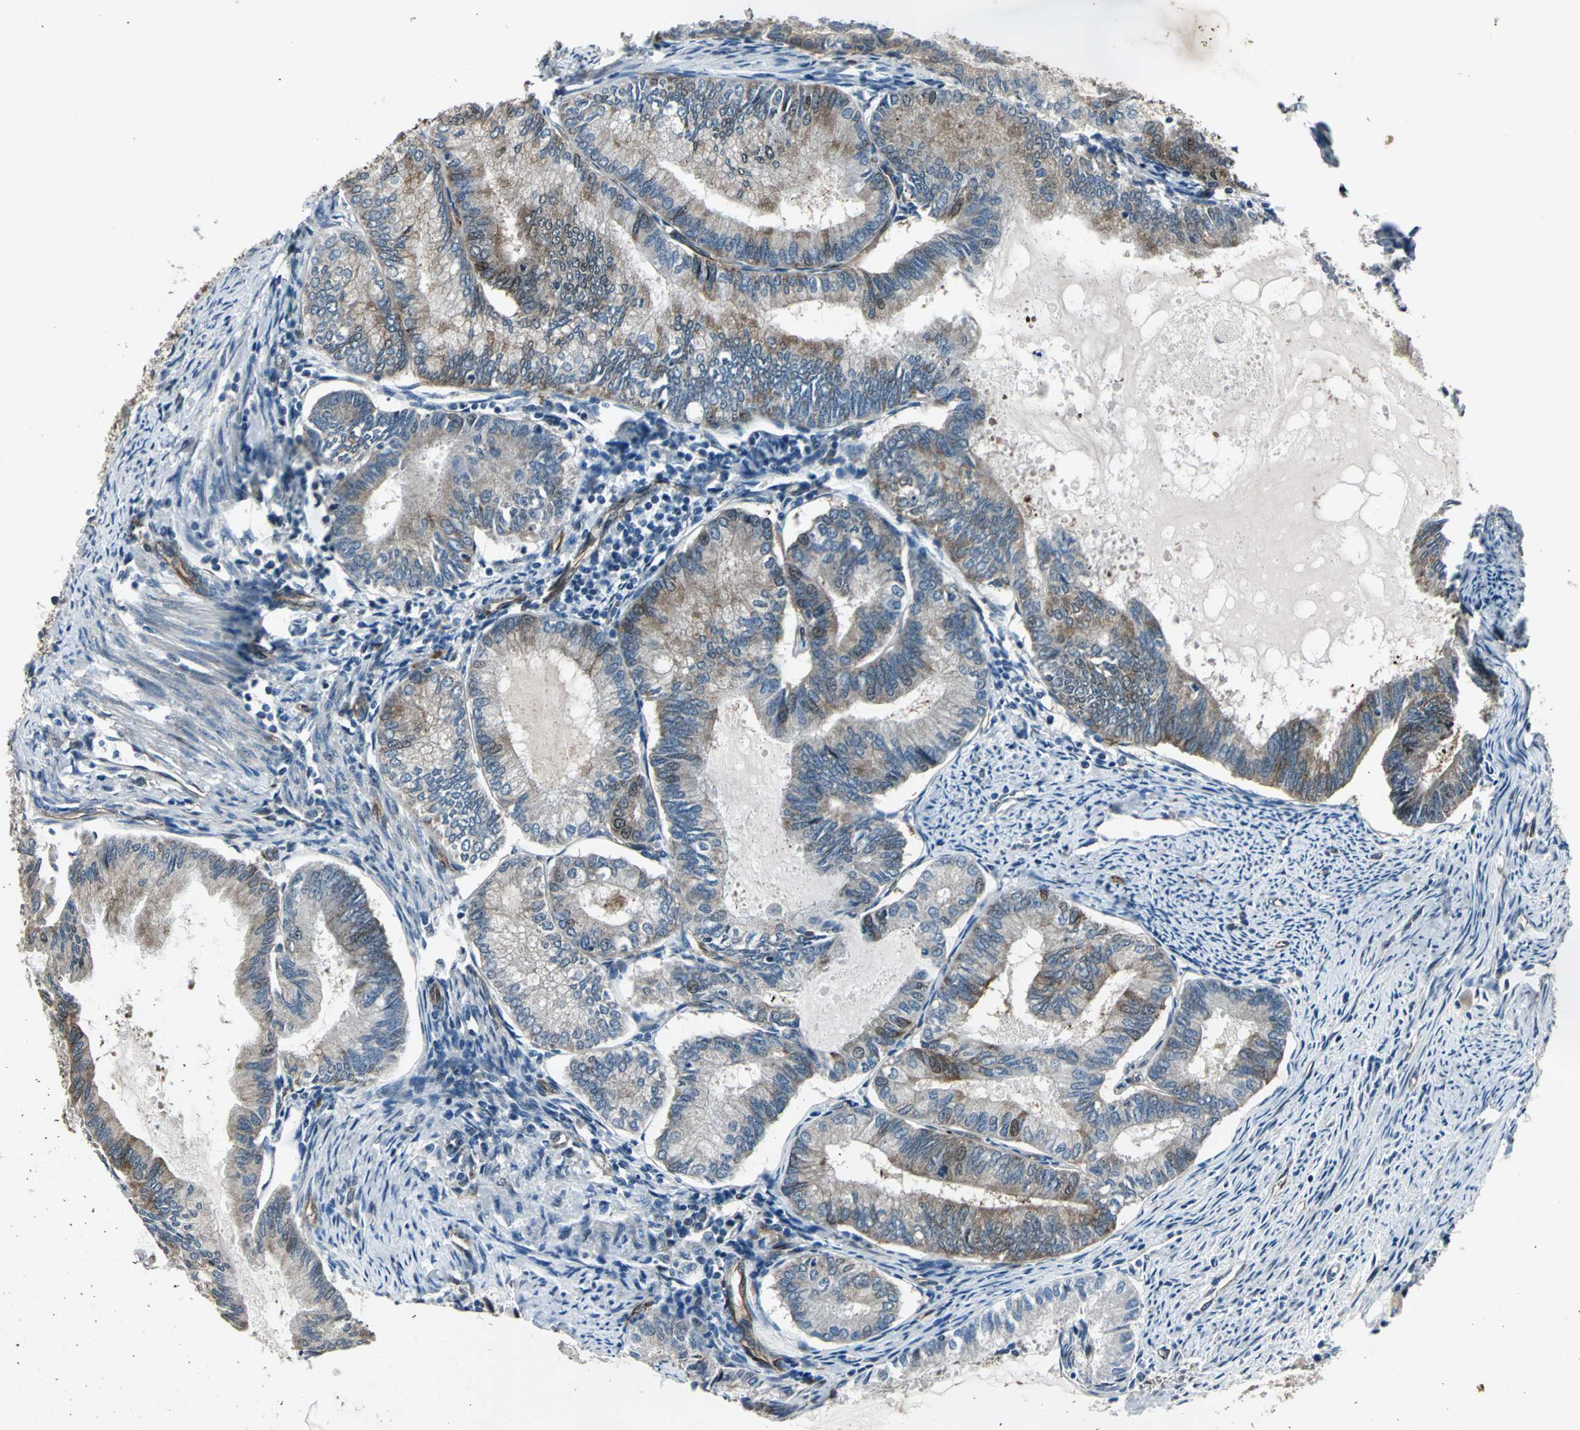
{"staining": {"intensity": "moderate", "quantity": "25%-75%", "location": "cytoplasmic/membranous,nuclear"}, "tissue": "endometrial cancer", "cell_type": "Tumor cells", "image_type": "cancer", "snomed": [{"axis": "morphology", "description": "Adenocarcinoma, NOS"}, {"axis": "topography", "description": "Endometrium"}], "caption": "This image reveals immunohistochemistry (IHC) staining of human adenocarcinoma (endometrial), with medium moderate cytoplasmic/membranous and nuclear staining in approximately 25%-75% of tumor cells.", "gene": "EXD2", "patient": {"sex": "female", "age": 86}}